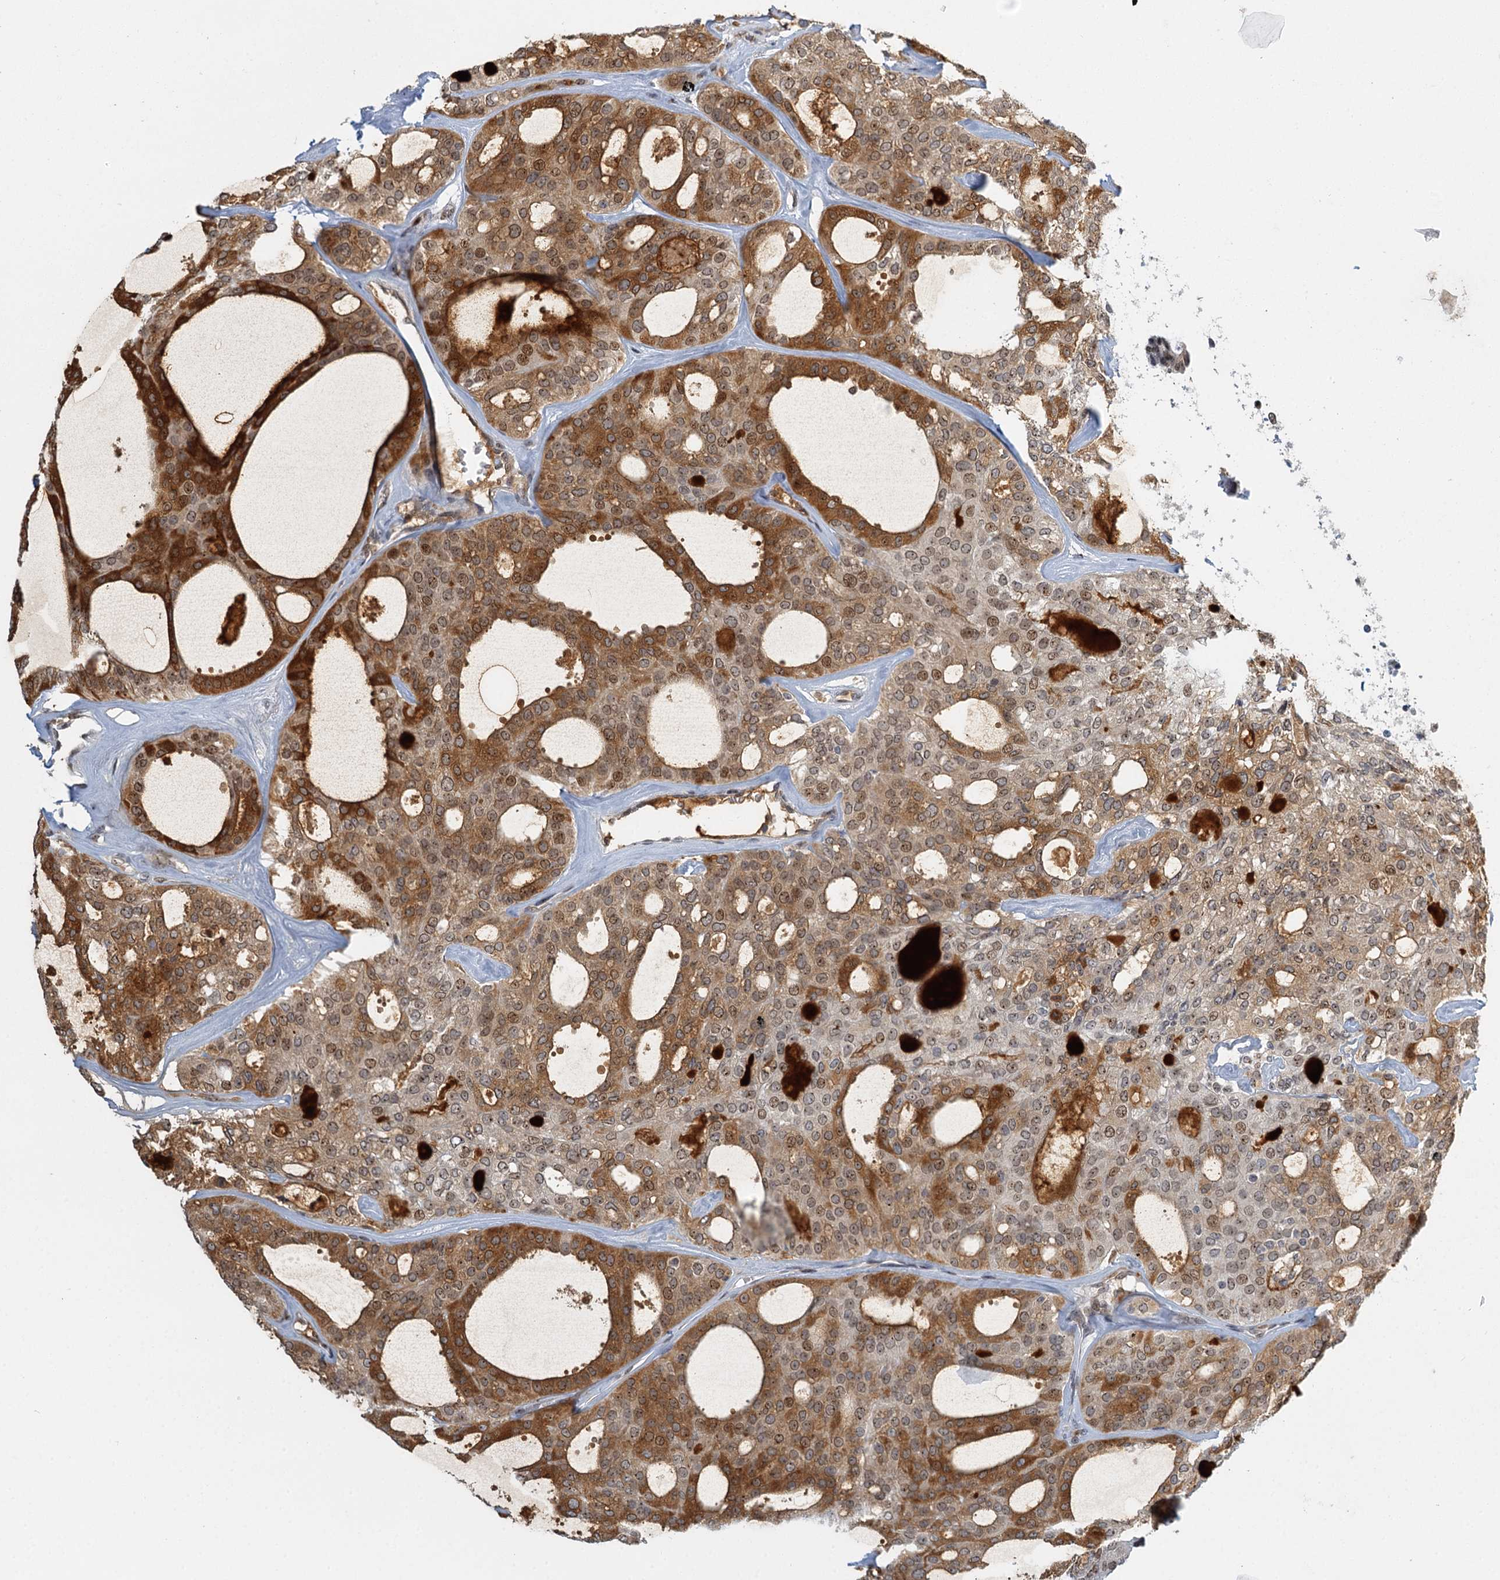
{"staining": {"intensity": "strong", "quantity": "25%-75%", "location": "cytoplasmic/membranous,nuclear"}, "tissue": "thyroid cancer", "cell_type": "Tumor cells", "image_type": "cancer", "snomed": [{"axis": "morphology", "description": "Follicular adenoma carcinoma, NOS"}, {"axis": "topography", "description": "Thyroid gland"}], "caption": "DAB immunohistochemical staining of follicular adenoma carcinoma (thyroid) demonstrates strong cytoplasmic/membranous and nuclear protein staining in about 25%-75% of tumor cells.", "gene": "TREX1", "patient": {"sex": "male", "age": 75}}